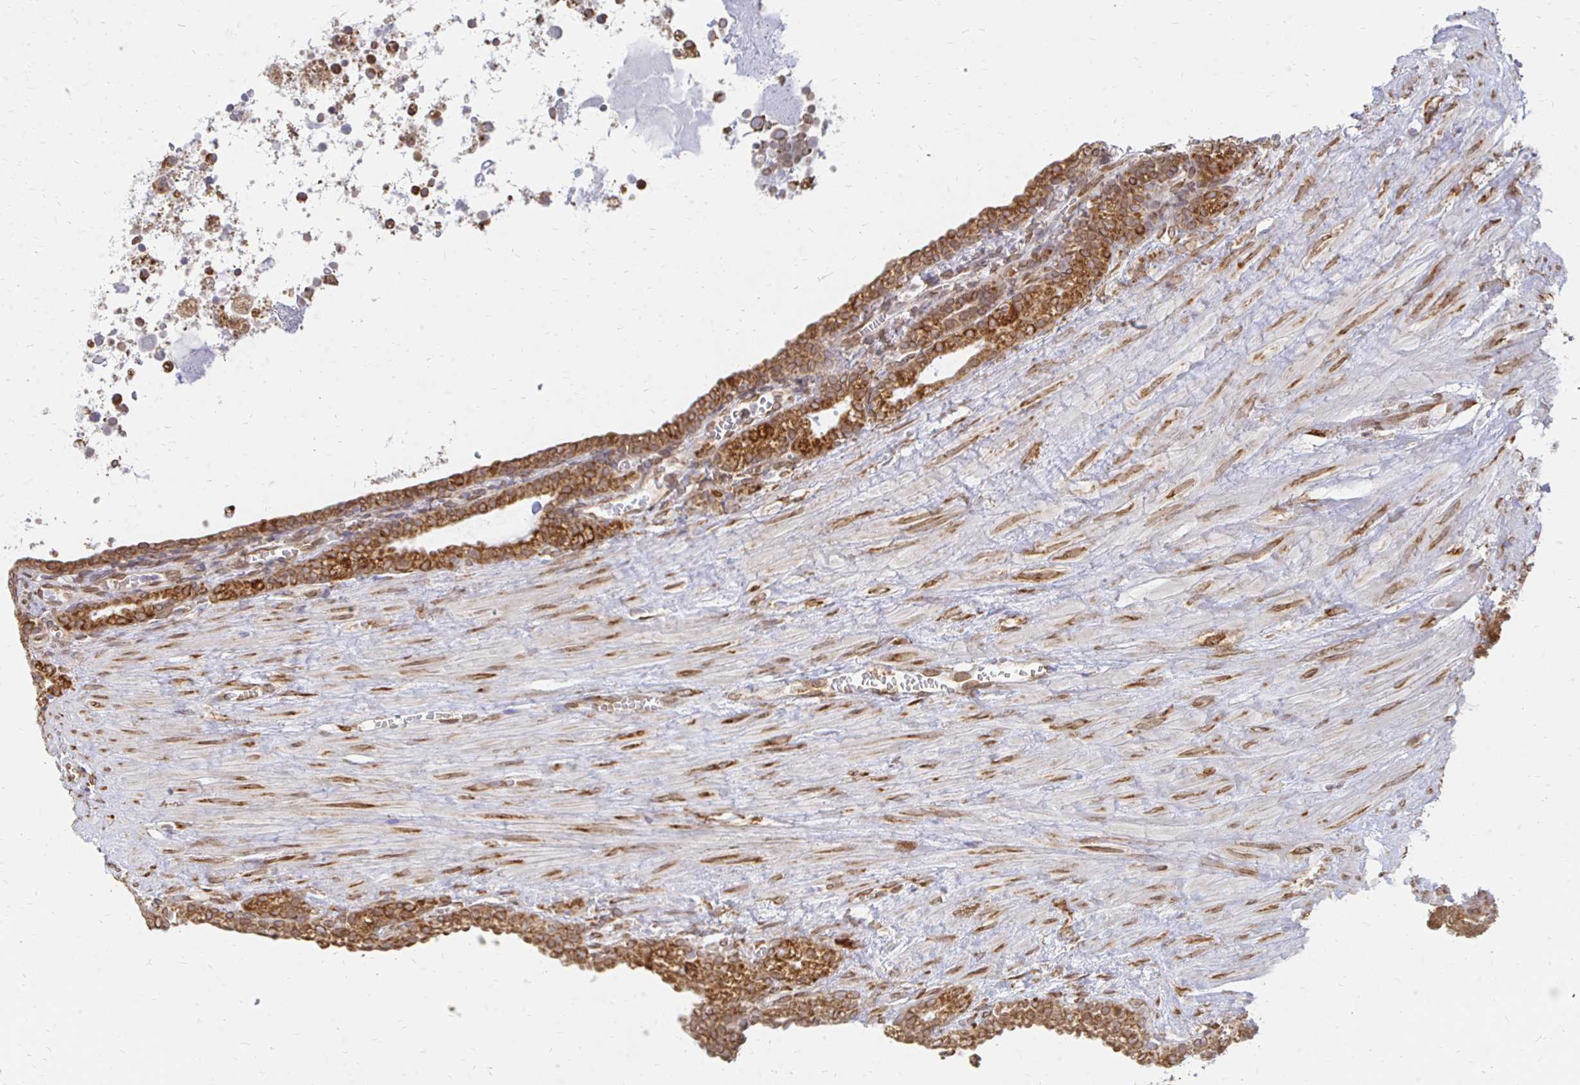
{"staining": {"intensity": "strong", "quantity": "25%-75%", "location": "cytoplasmic/membranous,nuclear"}, "tissue": "seminal vesicle", "cell_type": "Glandular cells", "image_type": "normal", "snomed": [{"axis": "morphology", "description": "Normal tissue, NOS"}, {"axis": "topography", "description": "Seminal veicle"}], "caption": "Protein analysis of benign seminal vesicle reveals strong cytoplasmic/membranous,nuclear expression in approximately 25%-75% of glandular cells.", "gene": "PELI3", "patient": {"sex": "male", "age": 76}}